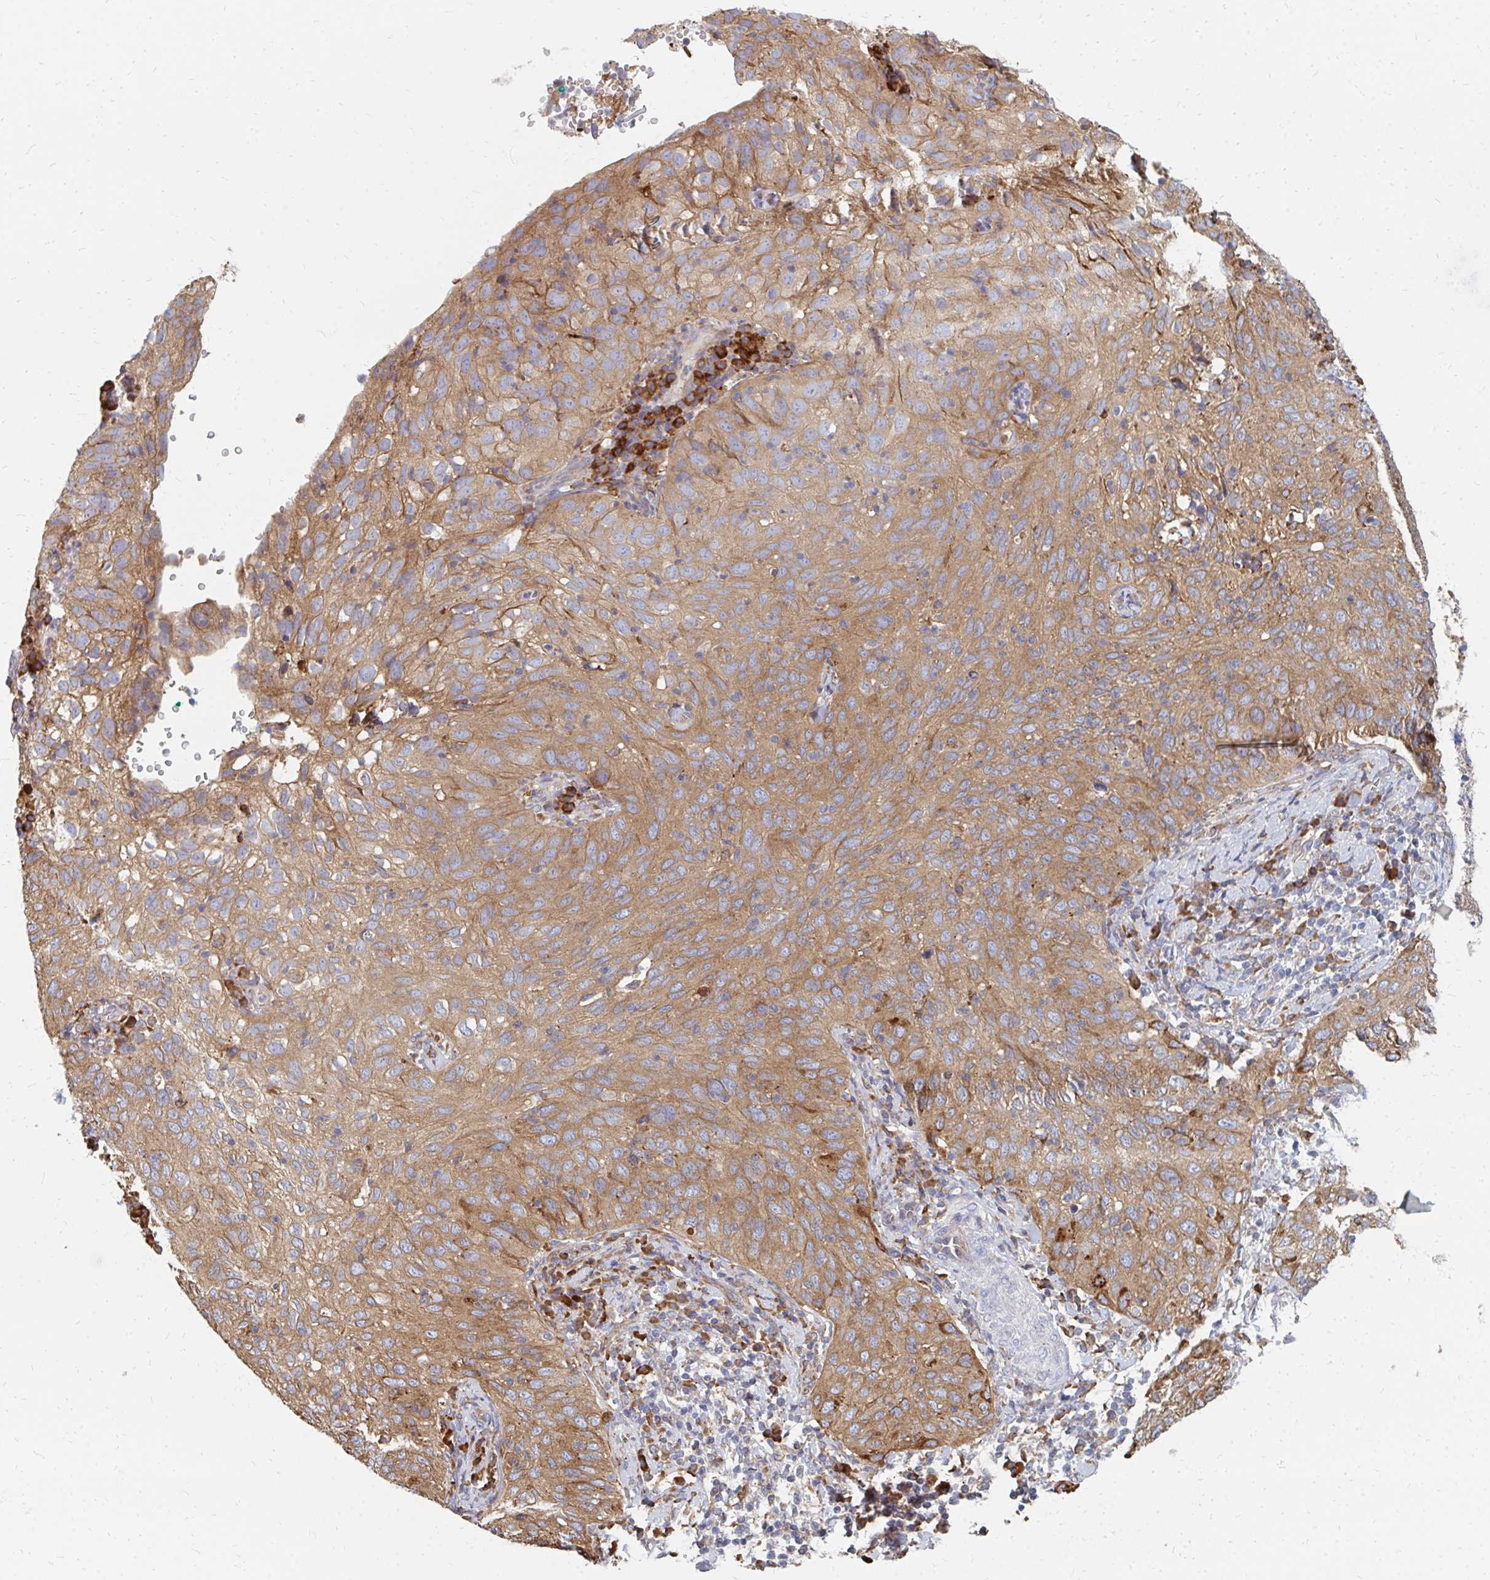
{"staining": {"intensity": "moderate", "quantity": ">75%", "location": "cytoplasmic/membranous"}, "tissue": "cervical cancer", "cell_type": "Tumor cells", "image_type": "cancer", "snomed": [{"axis": "morphology", "description": "Squamous cell carcinoma, NOS"}, {"axis": "topography", "description": "Cervix"}], "caption": "Immunohistochemical staining of human cervical cancer (squamous cell carcinoma) displays medium levels of moderate cytoplasmic/membranous staining in about >75% of tumor cells.", "gene": "PPP1R13L", "patient": {"sex": "female", "age": 52}}